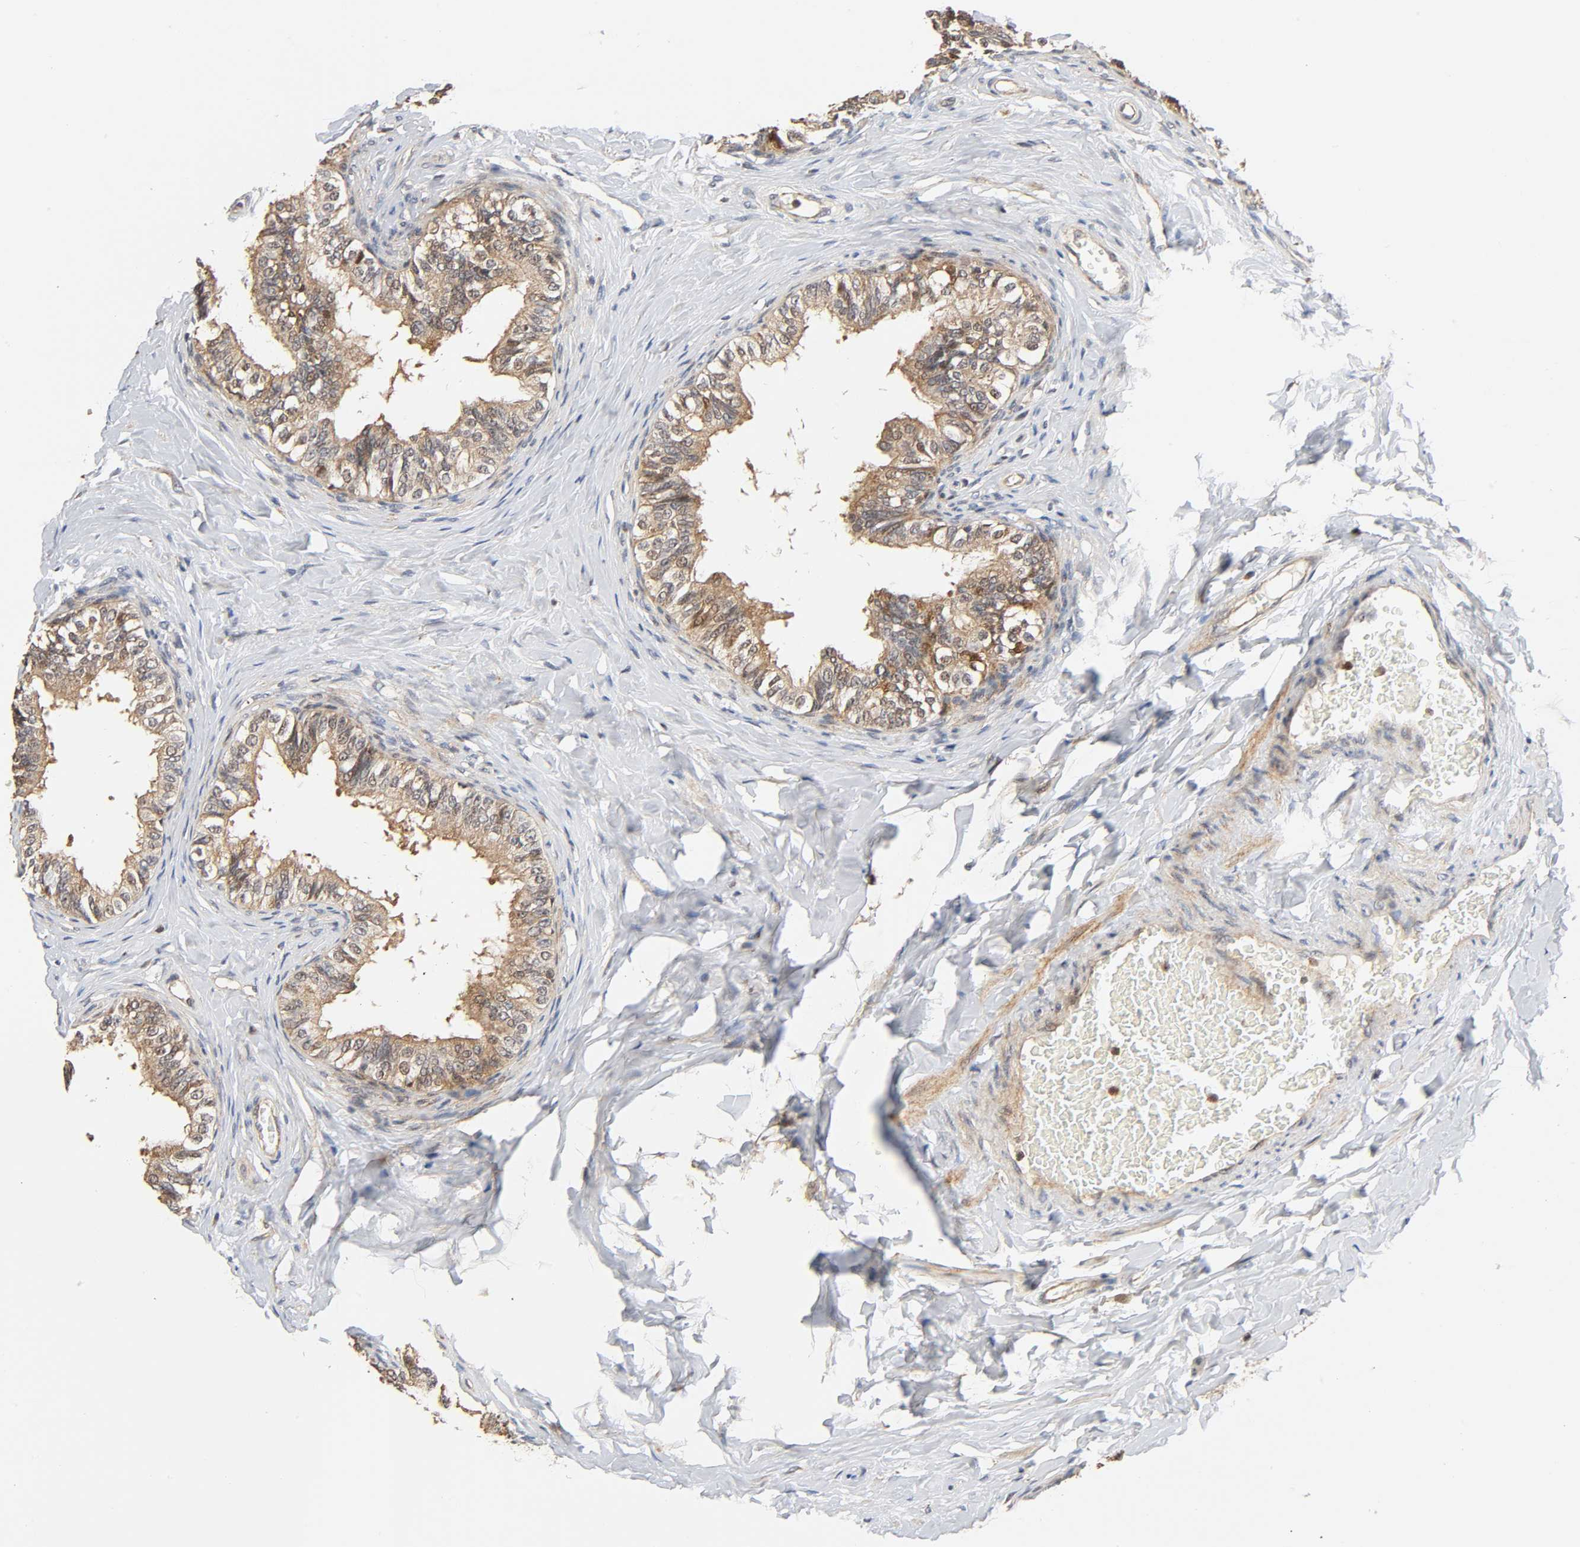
{"staining": {"intensity": "moderate", "quantity": ">75%", "location": "cytoplasmic/membranous"}, "tissue": "epididymis", "cell_type": "Glandular cells", "image_type": "normal", "snomed": [{"axis": "morphology", "description": "Normal tissue, NOS"}, {"axis": "topography", "description": "Soft tissue"}, {"axis": "topography", "description": "Epididymis"}], "caption": "DAB immunohistochemical staining of unremarkable epididymis demonstrates moderate cytoplasmic/membranous protein expression in about >75% of glandular cells.", "gene": "CASP9", "patient": {"sex": "male", "age": 26}}